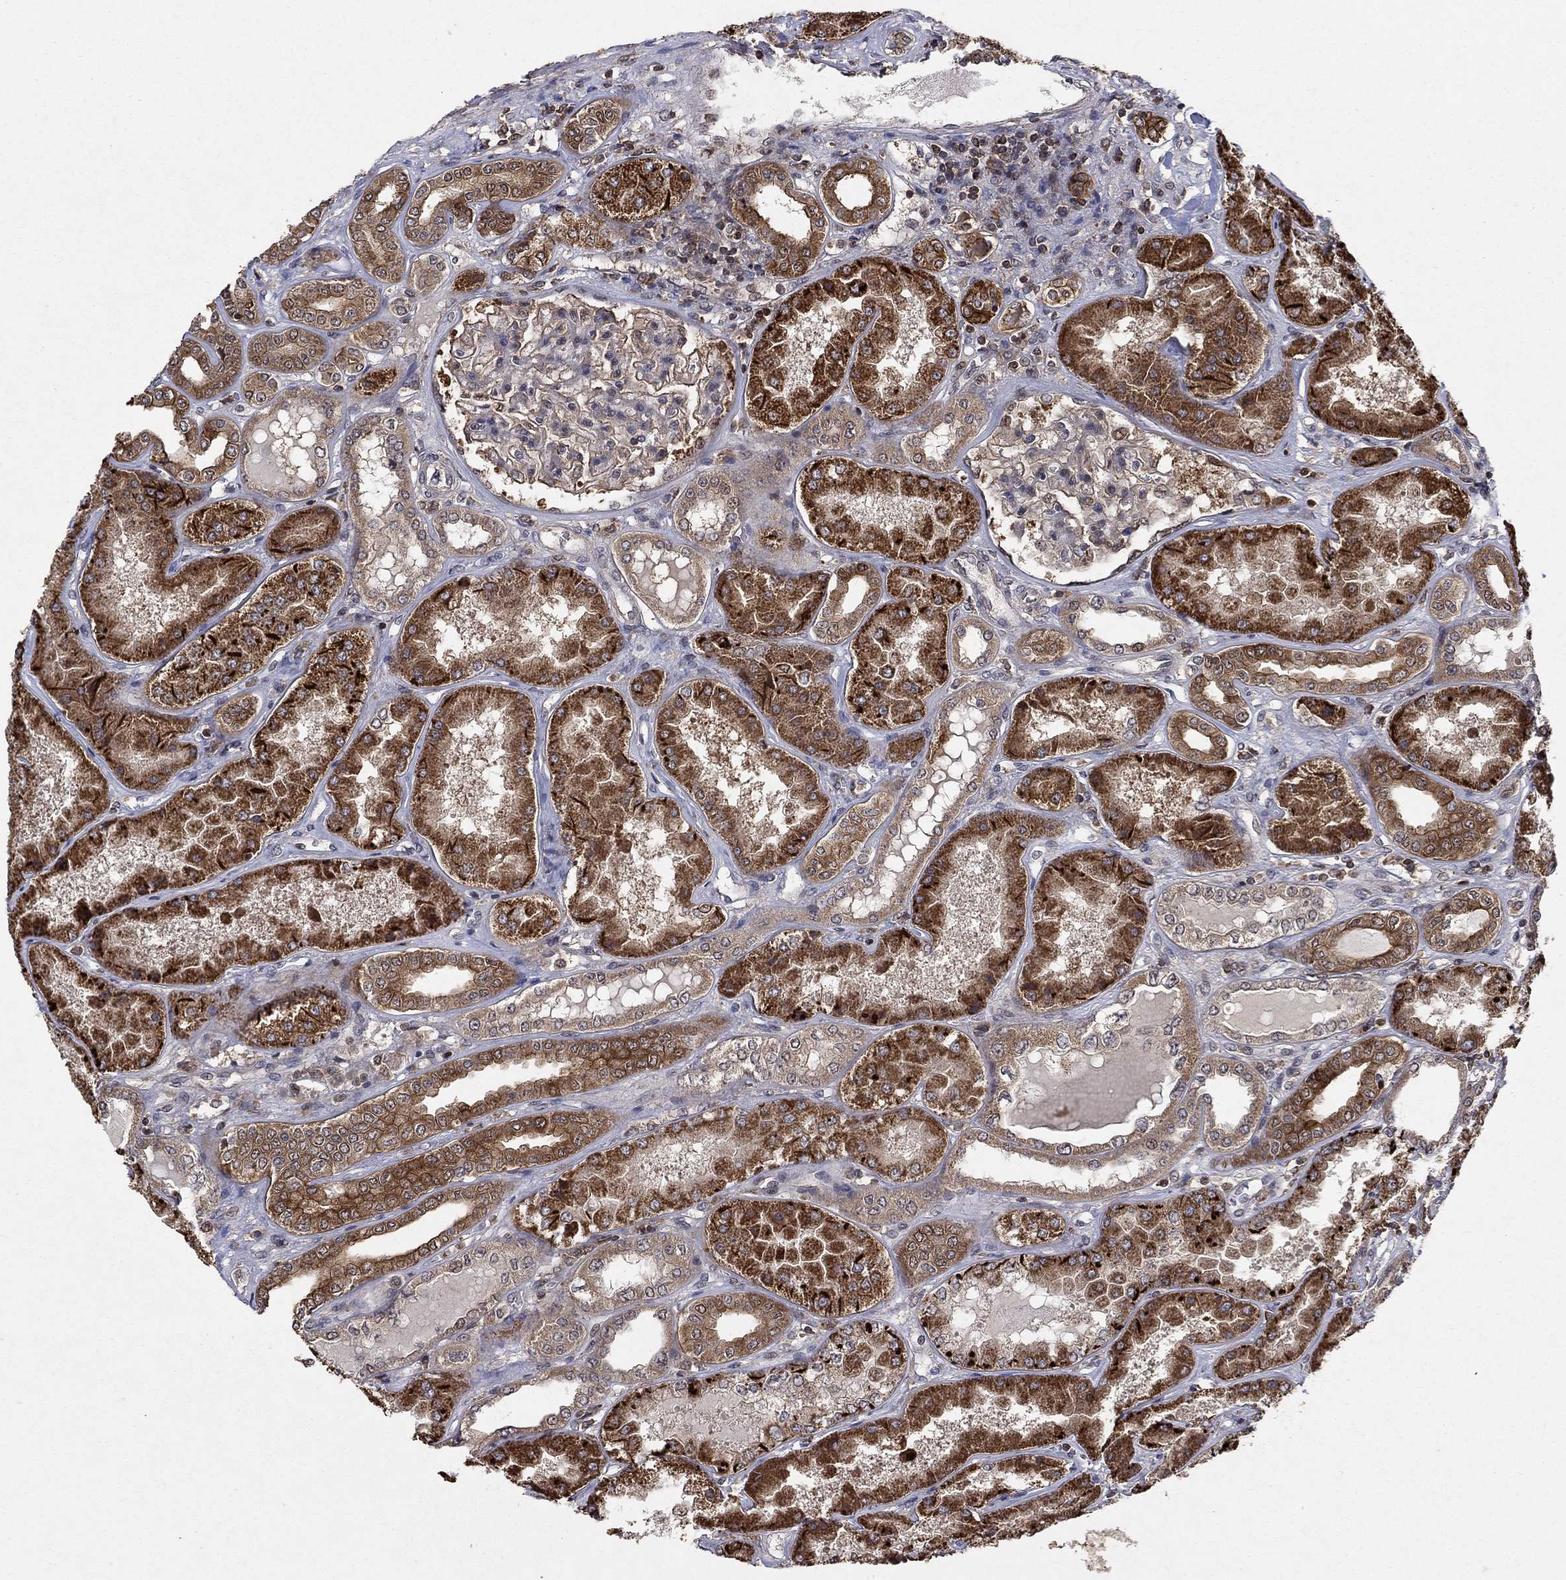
{"staining": {"intensity": "moderate", "quantity": "<25%", "location": "nuclear"}, "tissue": "kidney", "cell_type": "Cells in glomeruli", "image_type": "normal", "snomed": [{"axis": "morphology", "description": "Normal tissue, NOS"}, {"axis": "topography", "description": "Kidney"}], "caption": "Immunohistochemistry photomicrograph of unremarkable kidney stained for a protein (brown), which displays low levels of moderate nuclear positivity in approximately <25% of cells in glomeruli.", "gene": "CCDC66", "patient": {"sex": "female", "age": 56}}